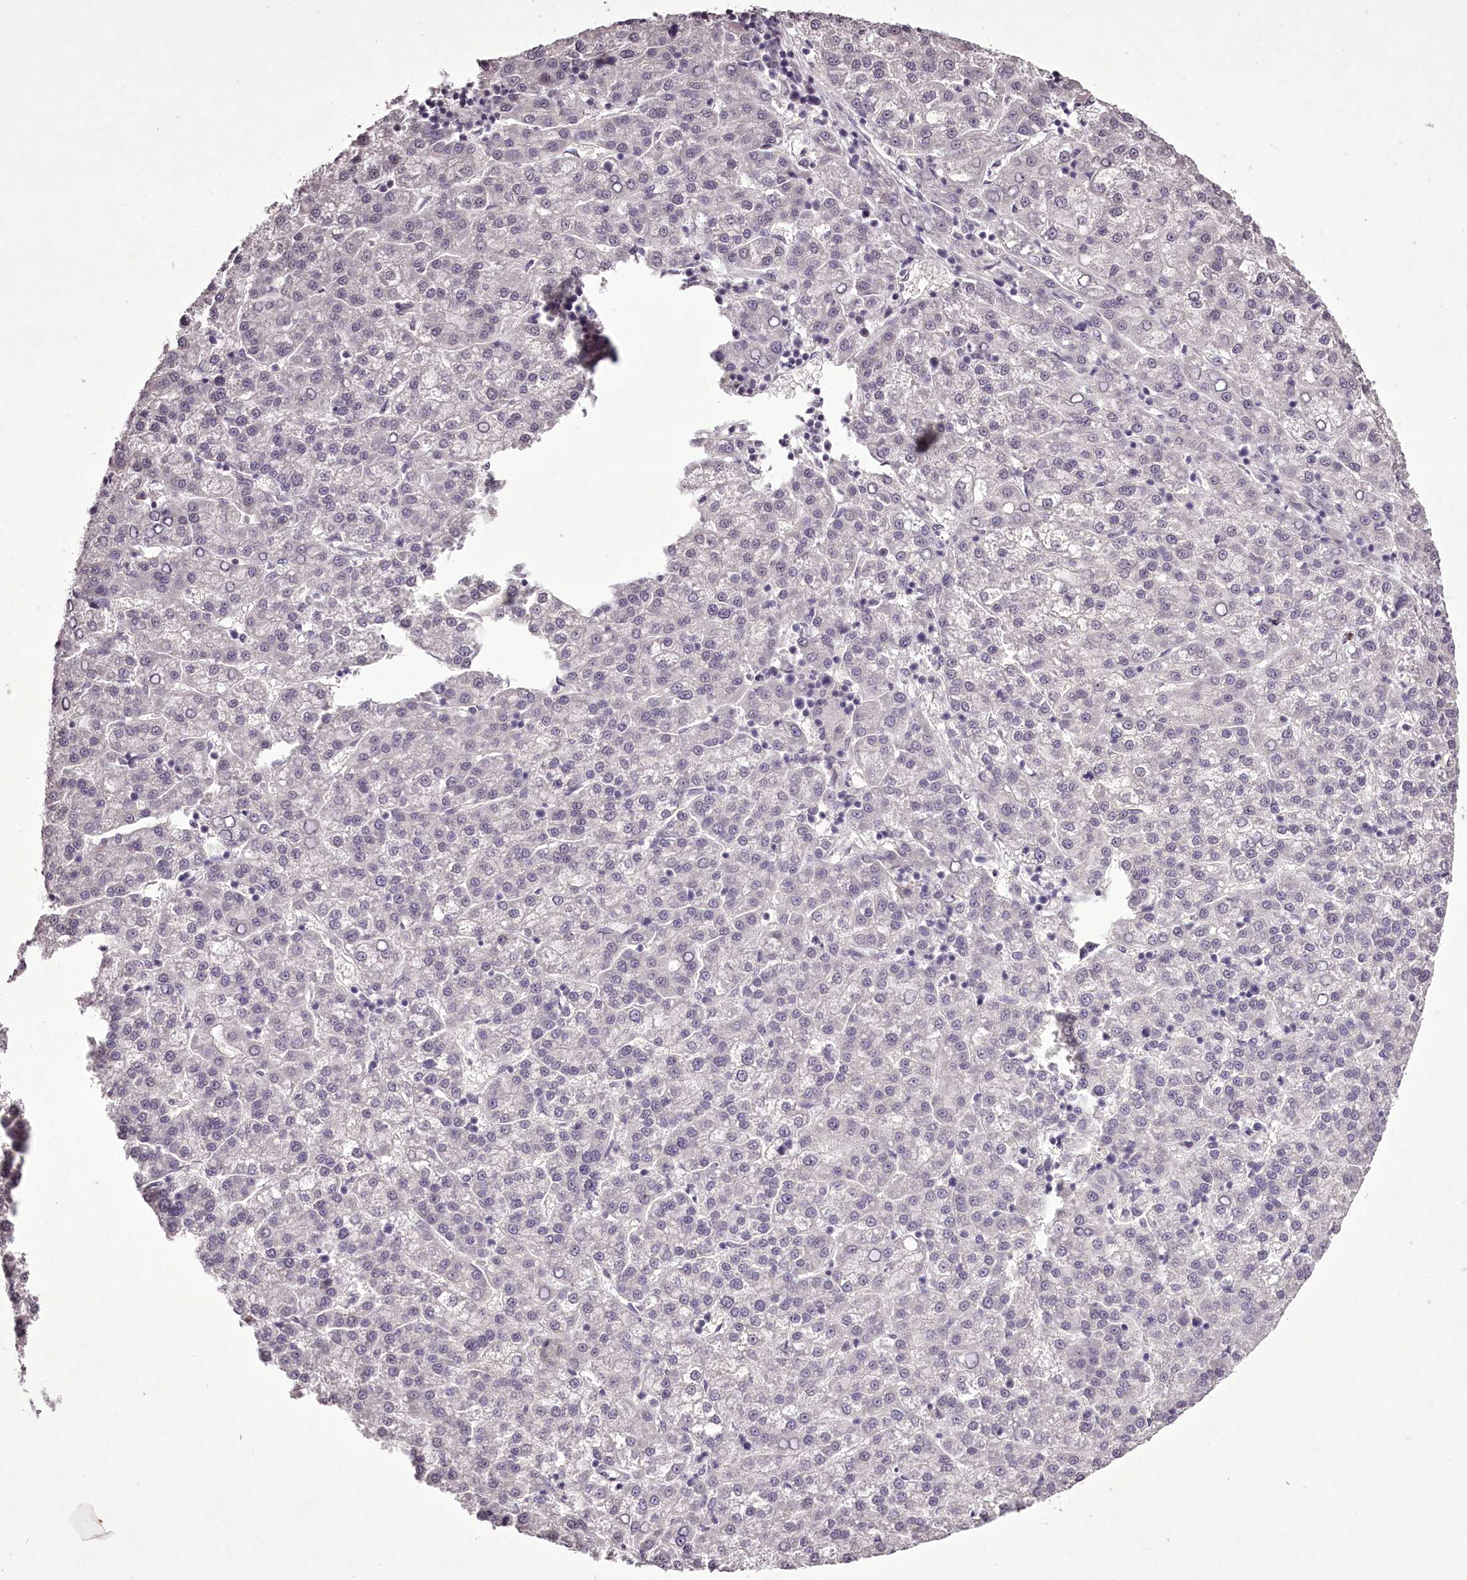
{"staining": {"intensity": "negative", "quantity": "none", "location": "none"}, "tissue": "liver cancer", "cell_type": "Tumor cells", "image_type": "cancer", "snomed": [{"axis": "morphology", "description": "Carcinoma, Hepatocellular, NOS"}, {"axis": "topography", "description": "Liver"}], "caption": "IHC image of liver hepatocellular carcinoma stained for a protein (brown), which demonstrates no positivity in tumor cells.", "gene": "C1orf56", "patient": {"sex": "female", "age": 58}}